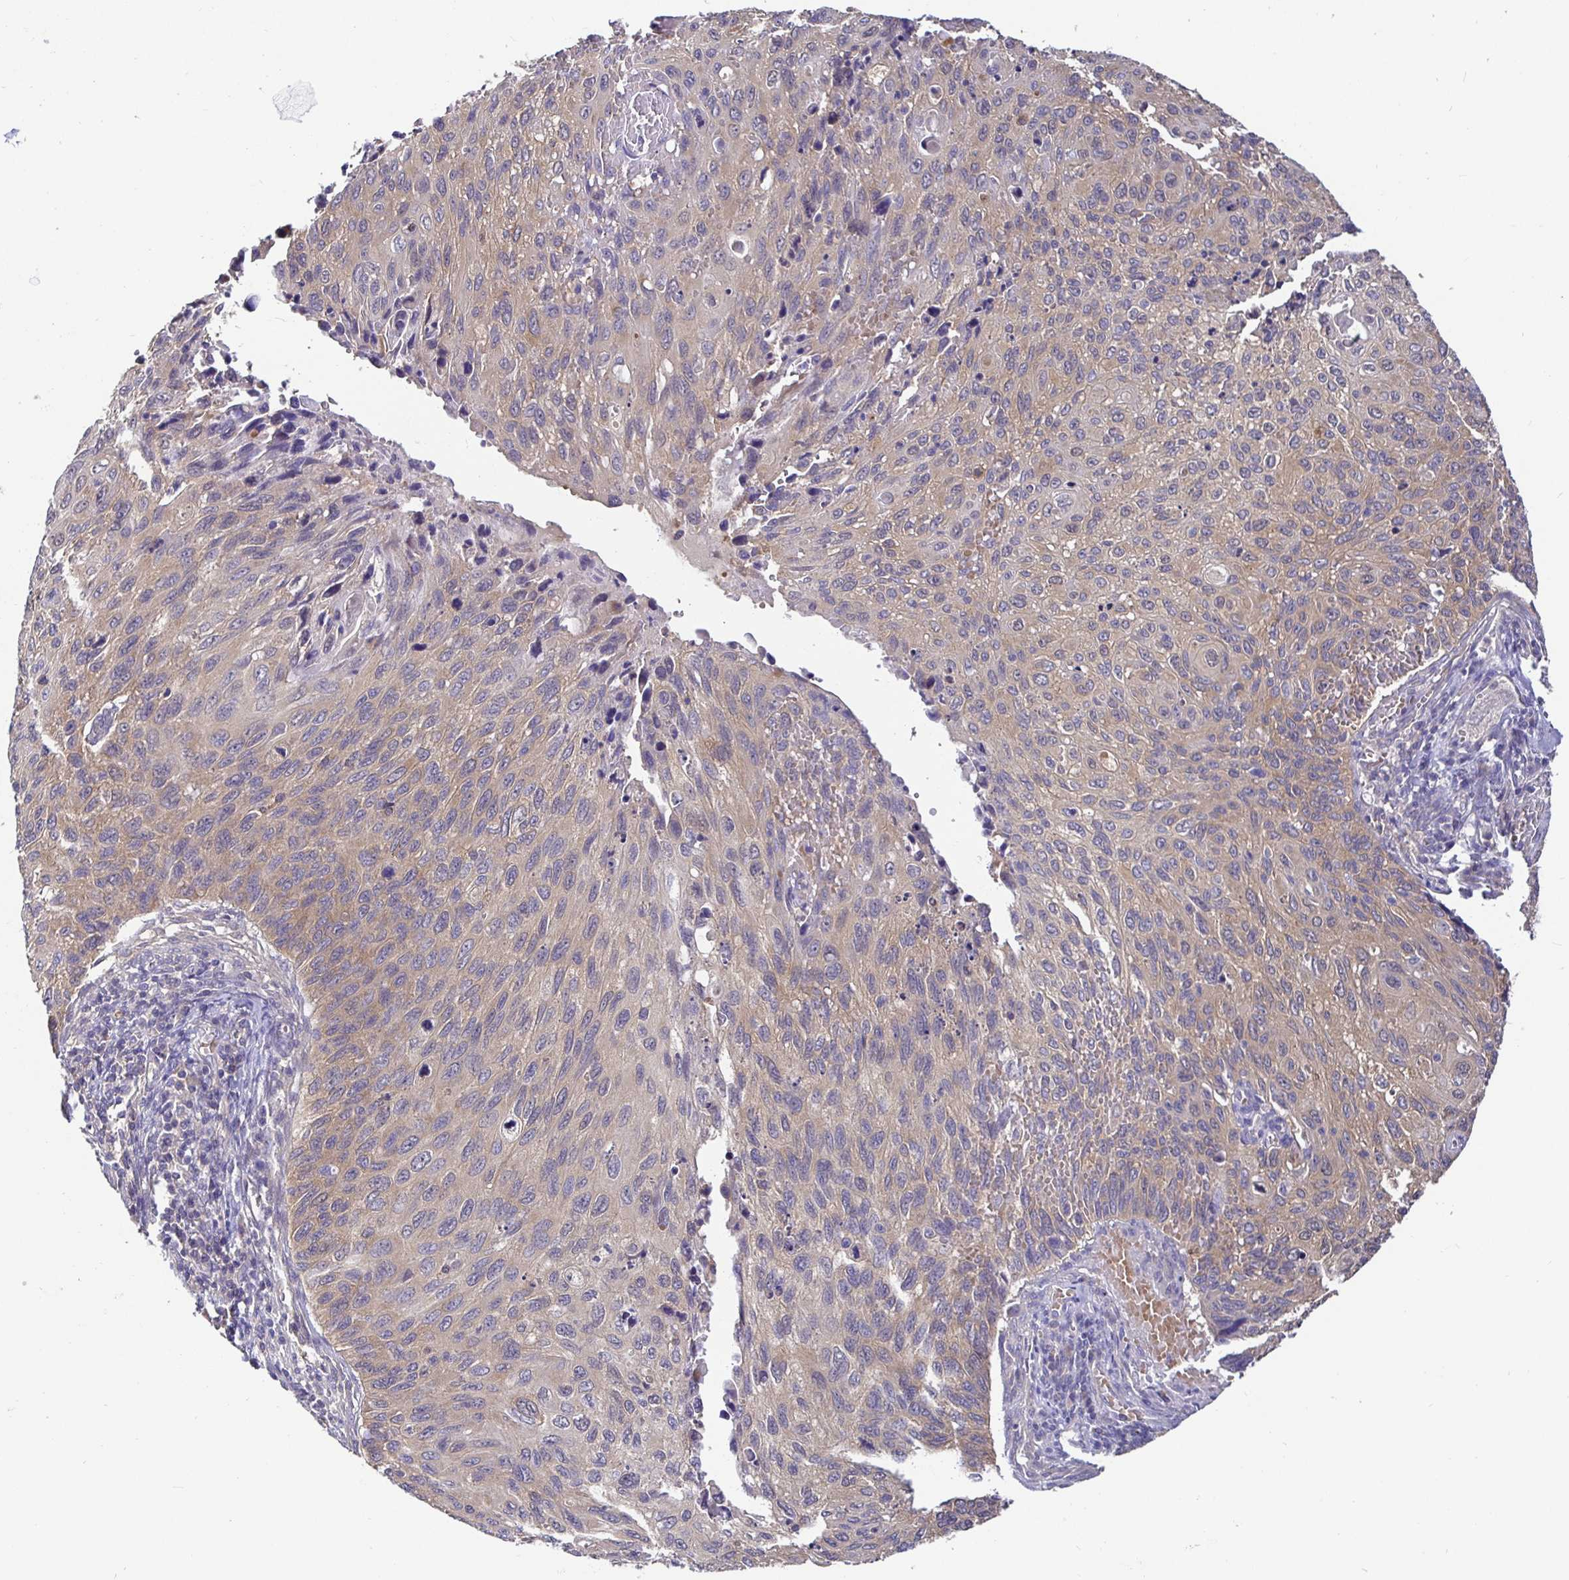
{"staining": {"intensity": "weak", "quantity": "<25%", "location": "cytoplasmic/membranous"}, "tissue": "cervical cancer", "cell_type": "Tumor cells", "image_type": "cancer", "snomed": [{"axis": "morphology", "description": "Squamous cell carcinoma, NOS"}, {"axis": "topography", "description": "Cervix"}], "caption": "Cervical cancer (squamous cell carcinoma) was stained to show a protein in brown. There is no significant expression in tumor cells.", "gene": "KIF21A", "patient": {"sex": "female", "age": 70}}